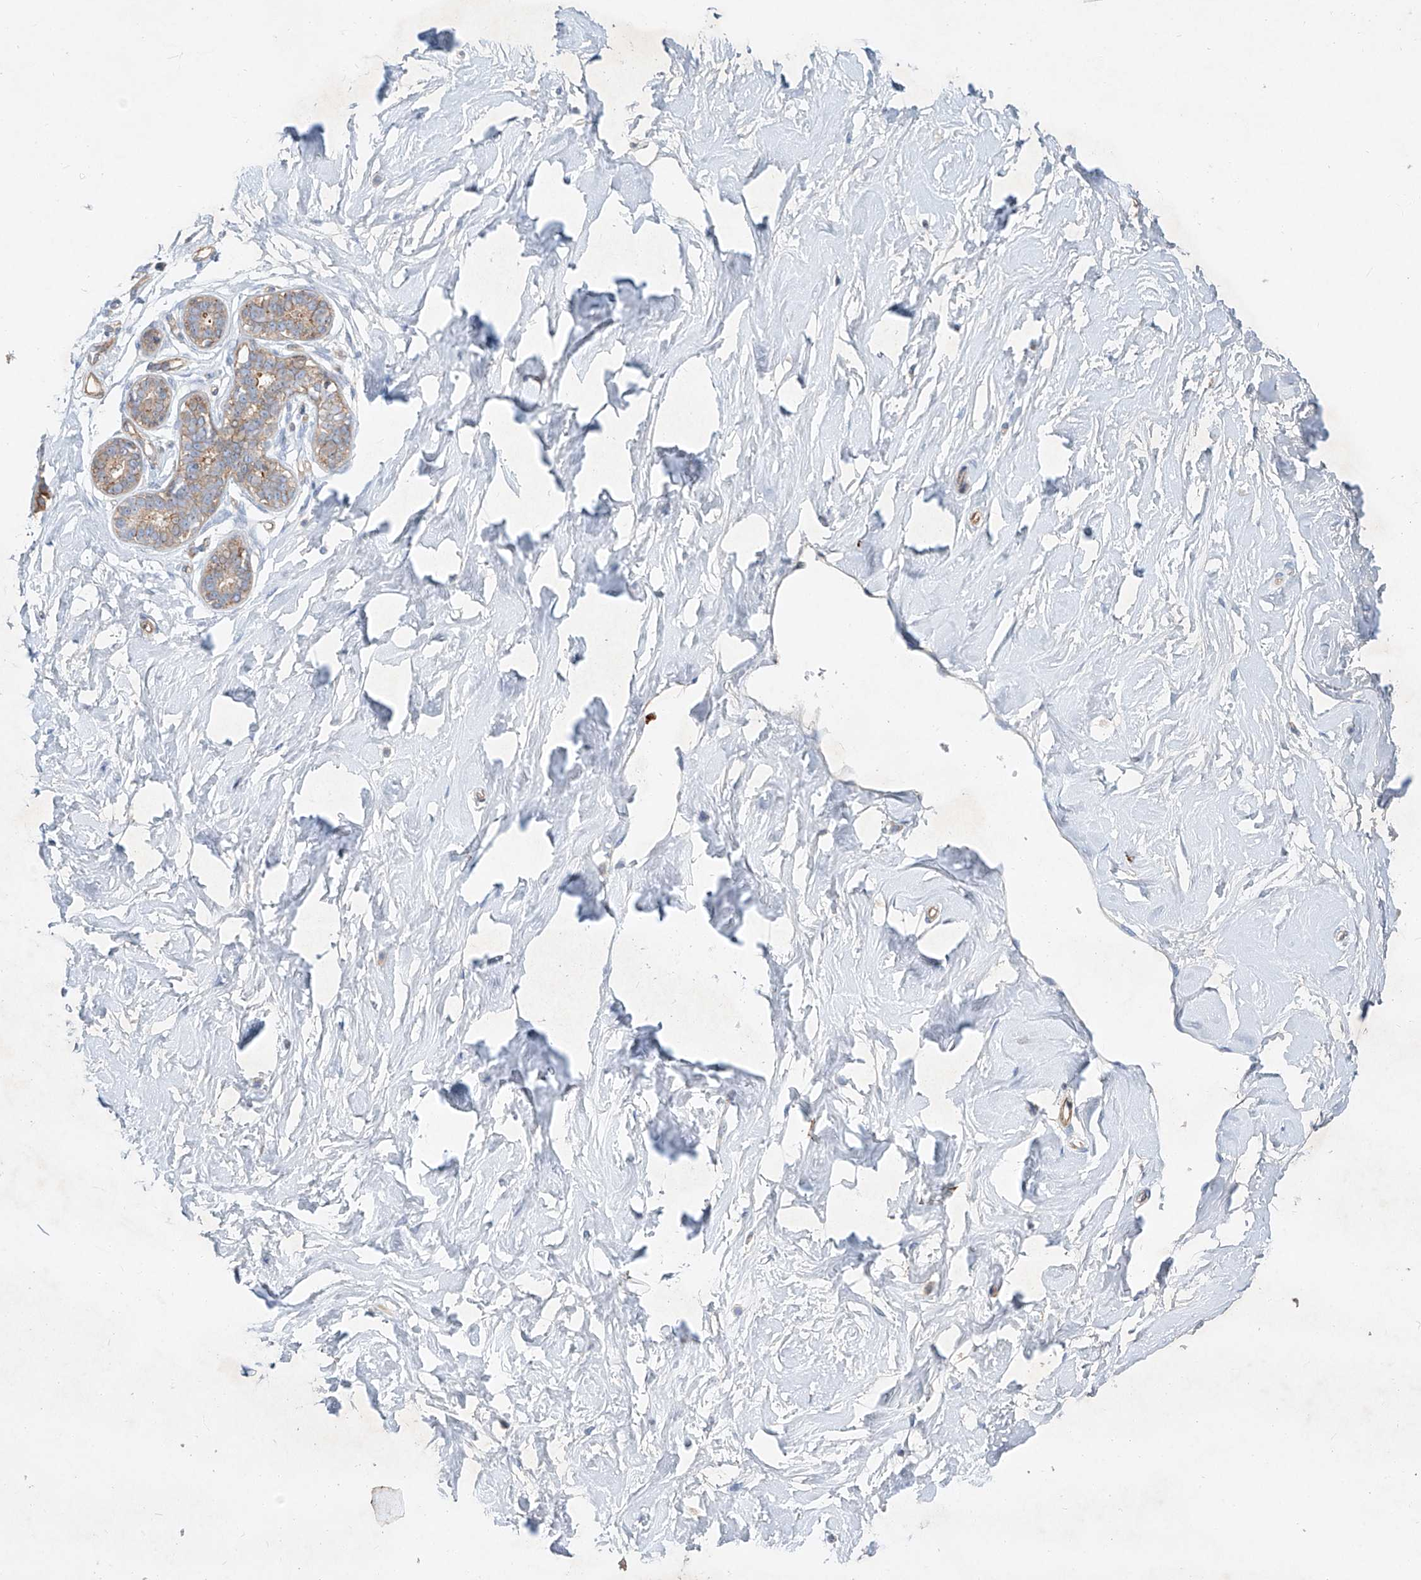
{"staining": {"intensity": "negative", "quantity": "none", "location": "none"}, "tissue": "breast", "cell_type": "Adipocytes", "image_type": "normal", "snomed": [{"axis": "morphology", "description": "Normal tissue, NOS"}, {"axis": "morphology", "description": "Adenoma, NOS"}, {"axis": "topography", "description": "Breast"}], "caption": "The photomicrograph demonstrates no significant expression in adipocytes of breast.", "gene": "AJM1", "patient": {"sex": "female", "age": 23}}